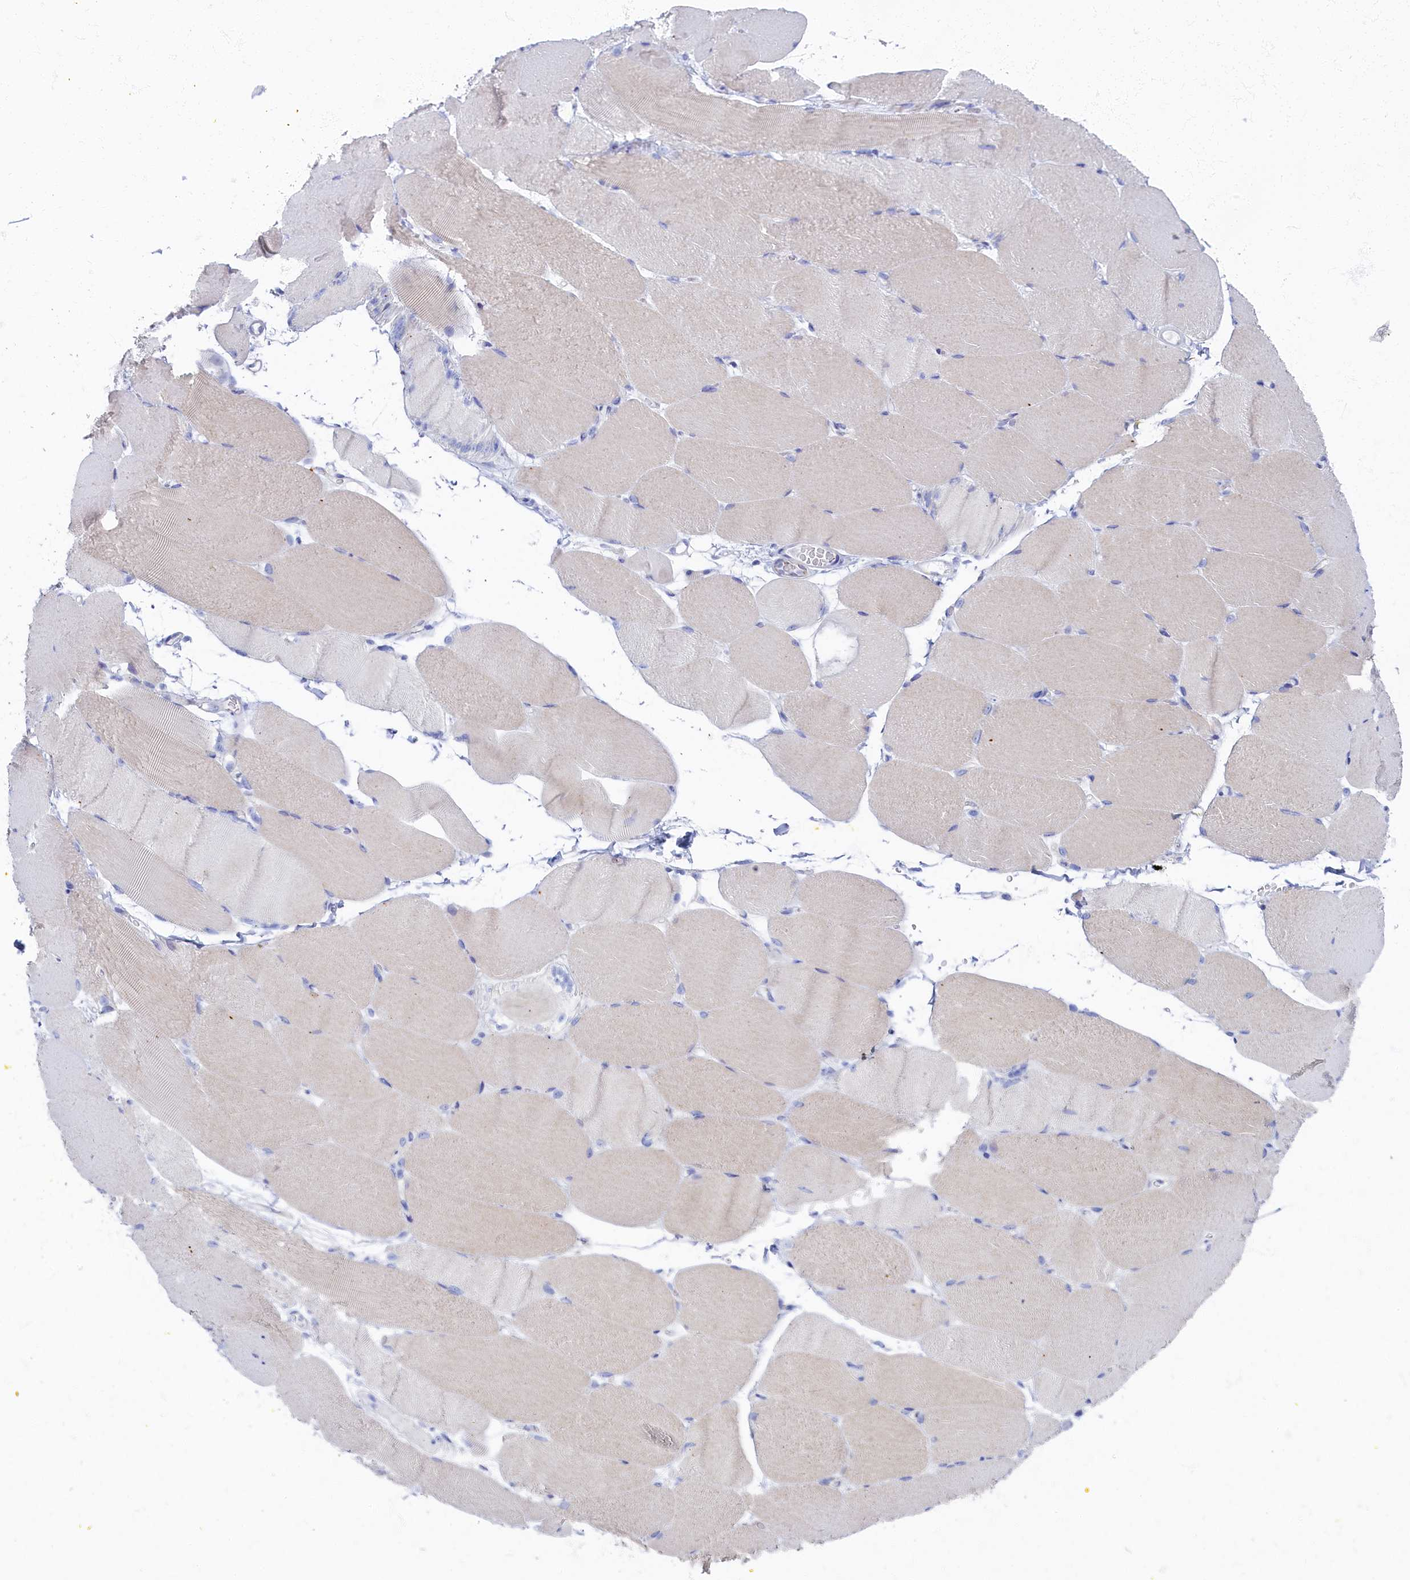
{"staining": {"intensity": "negative", "quantity": "none", "location": "none"}, "tissue": "skeletal muscle", "cell_type": "Myocytes", "image_type": "normal", "snomed": [{"axis": "morphology", "description": "Normal tissue, NOS"}, {"axis": "topography", "description": "Skeletal muscle"}, {"axis": "topography", "description": "Parathyroid gland"}], "caption": "Myocytes are negative for protein expression in unremarkable human skeletal muscle. (Stains: DAB immunohistochemistry (IHC) with hematoxylin counter stain, Microscopy: brightfield microscopy at high magnification).", "gene": "OCIAD2", "patient": {"sex": "female", "age": 37}}